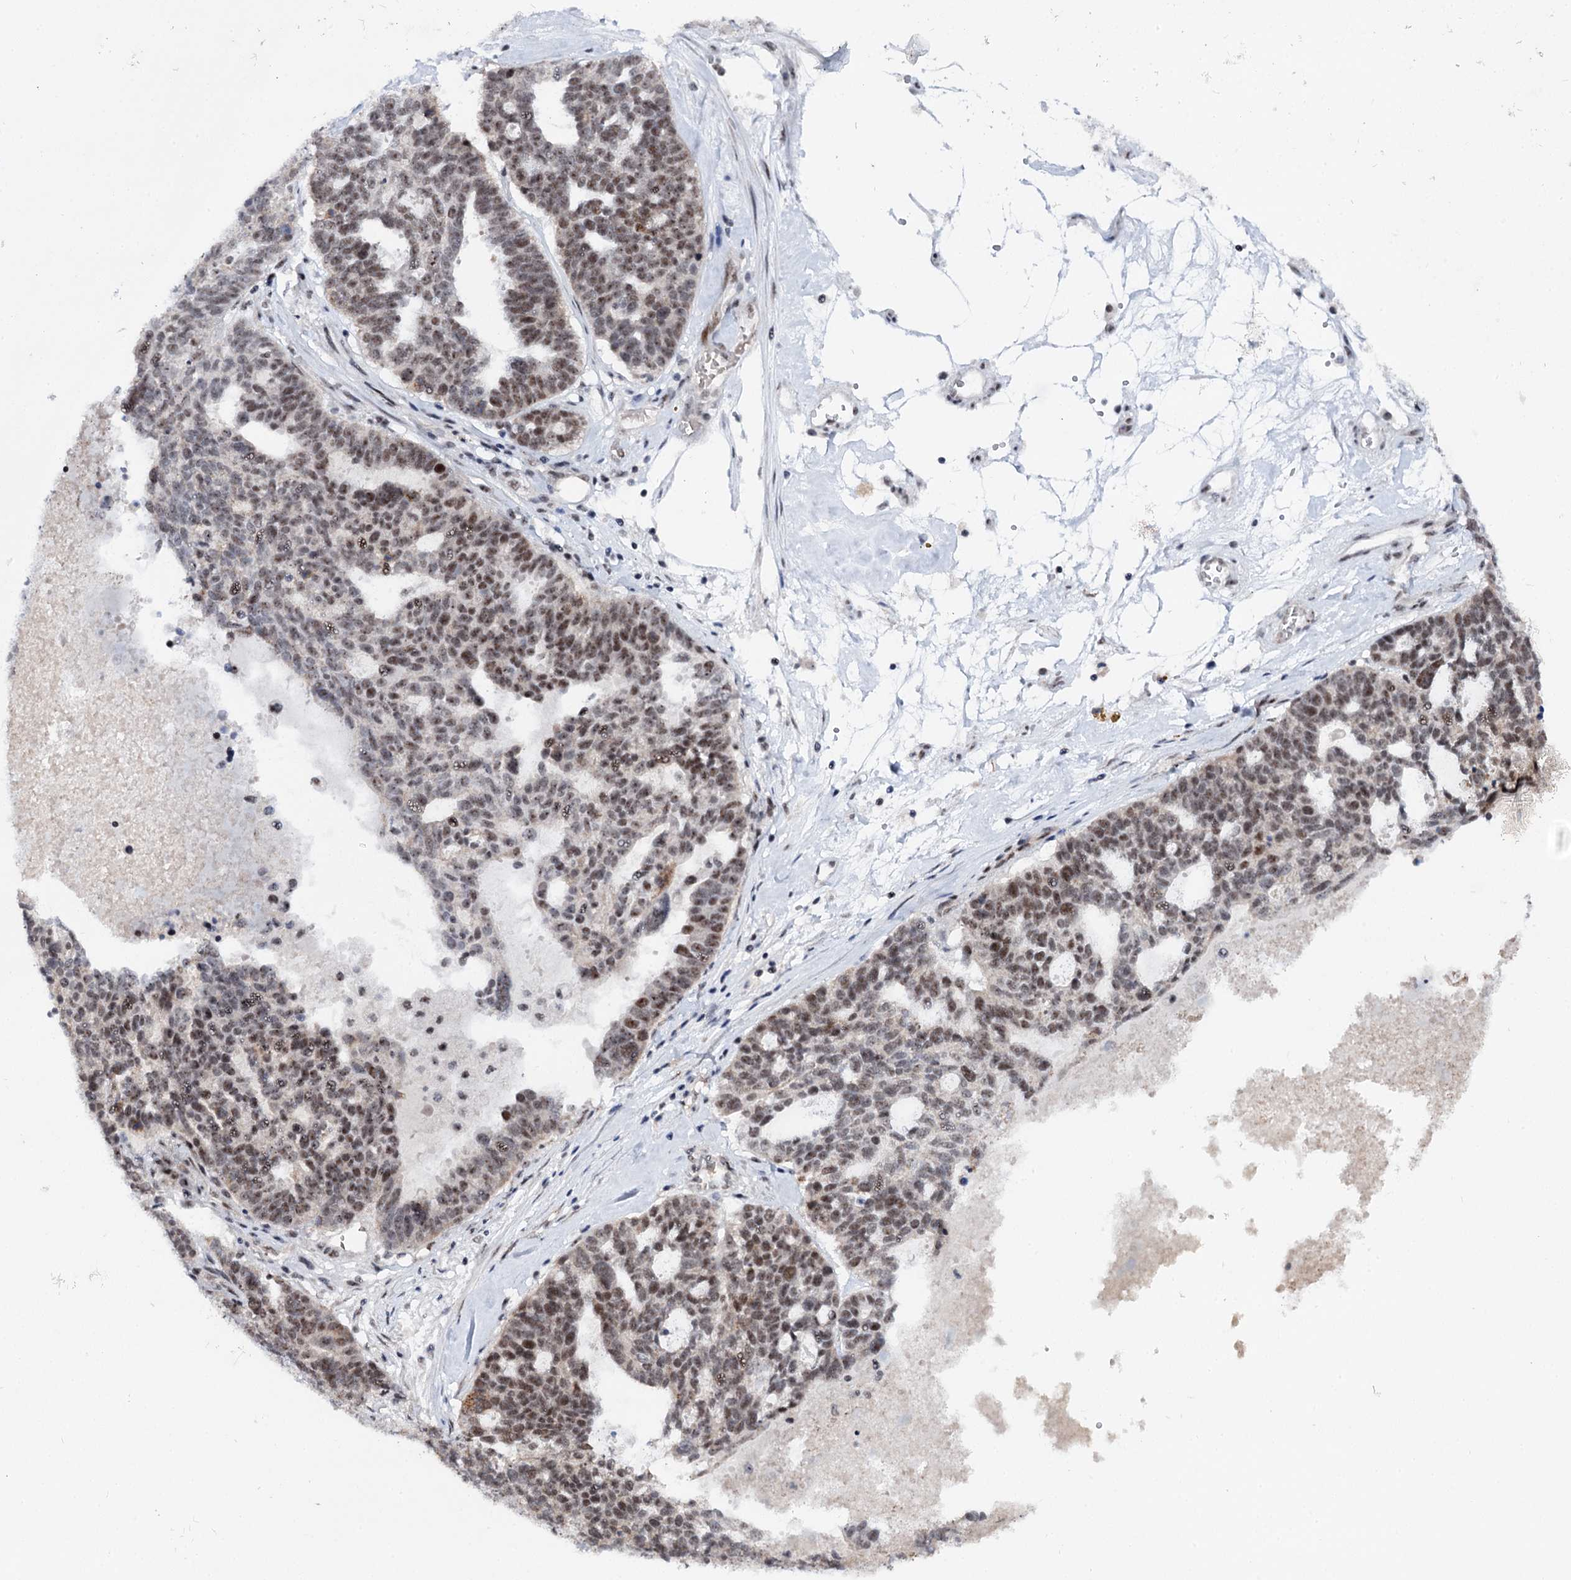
{"staining": {"intensity": "moderate", "quantity": "25%-75%", "location": "nuclear"}, "tissue": "ovarian cancer", "cell_type": "Tumor cells", "image_type": "cancer", "snomed": [{"axis": "morphology", "description": "Cystadenocarcinoma, serous, NOS"}, {"axis": "topography", "description": "Ovary"}], "caption": "Ovarian cancer stained with immunohistochemistry (IHC) displays moderate nuclear expression in about 25%-75% of tumor cells. The staining is performed using DAB (3,3'-diaminobenzidine) brown chromogen to label protein expression. The nuclei are counter-stained blue using hematoxylin.", "gene": "BUD13", "patient": {"sex": "female", "age": 59}}